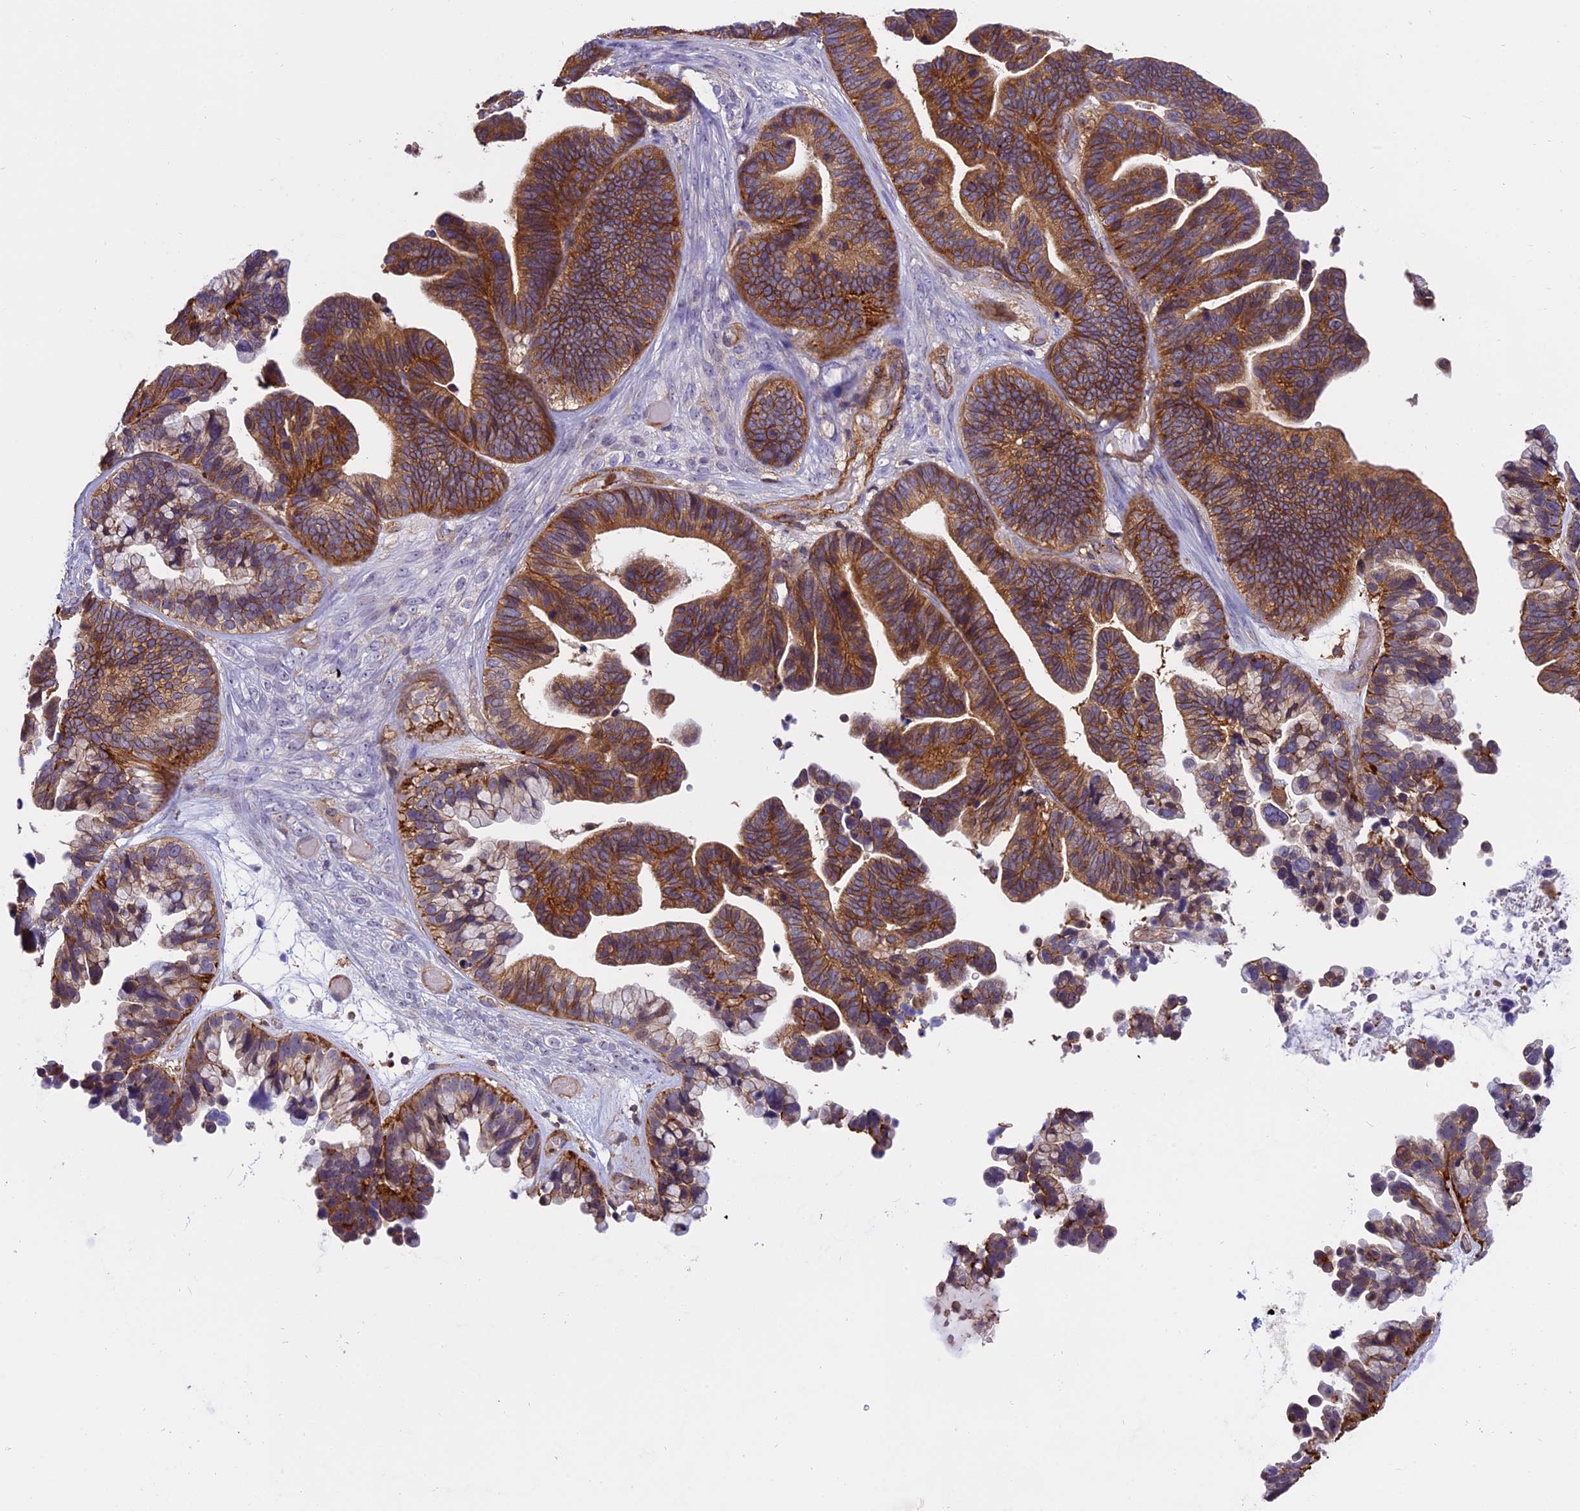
{"staining": {"intensity": "strong", "quantity": ">75%", "location": "cytoplasmic/membranous"}, "tissue": "ovarian cancer", "cell_type": "Tumor cells", "image_type": "cancer", "snomed": [{"axis": "morphology", "description": "Cystadenocarcinoma, serous, NOS"}, {"axis": "topography", "description": "Ovary"}], "caption": "Human ovarian serous cystadenocarcinoma stained with a protein marker exhibits strong staining in tumor cells.", "gene": "EHBP1L1", "patient": {"sex": "female", "age": 56}}